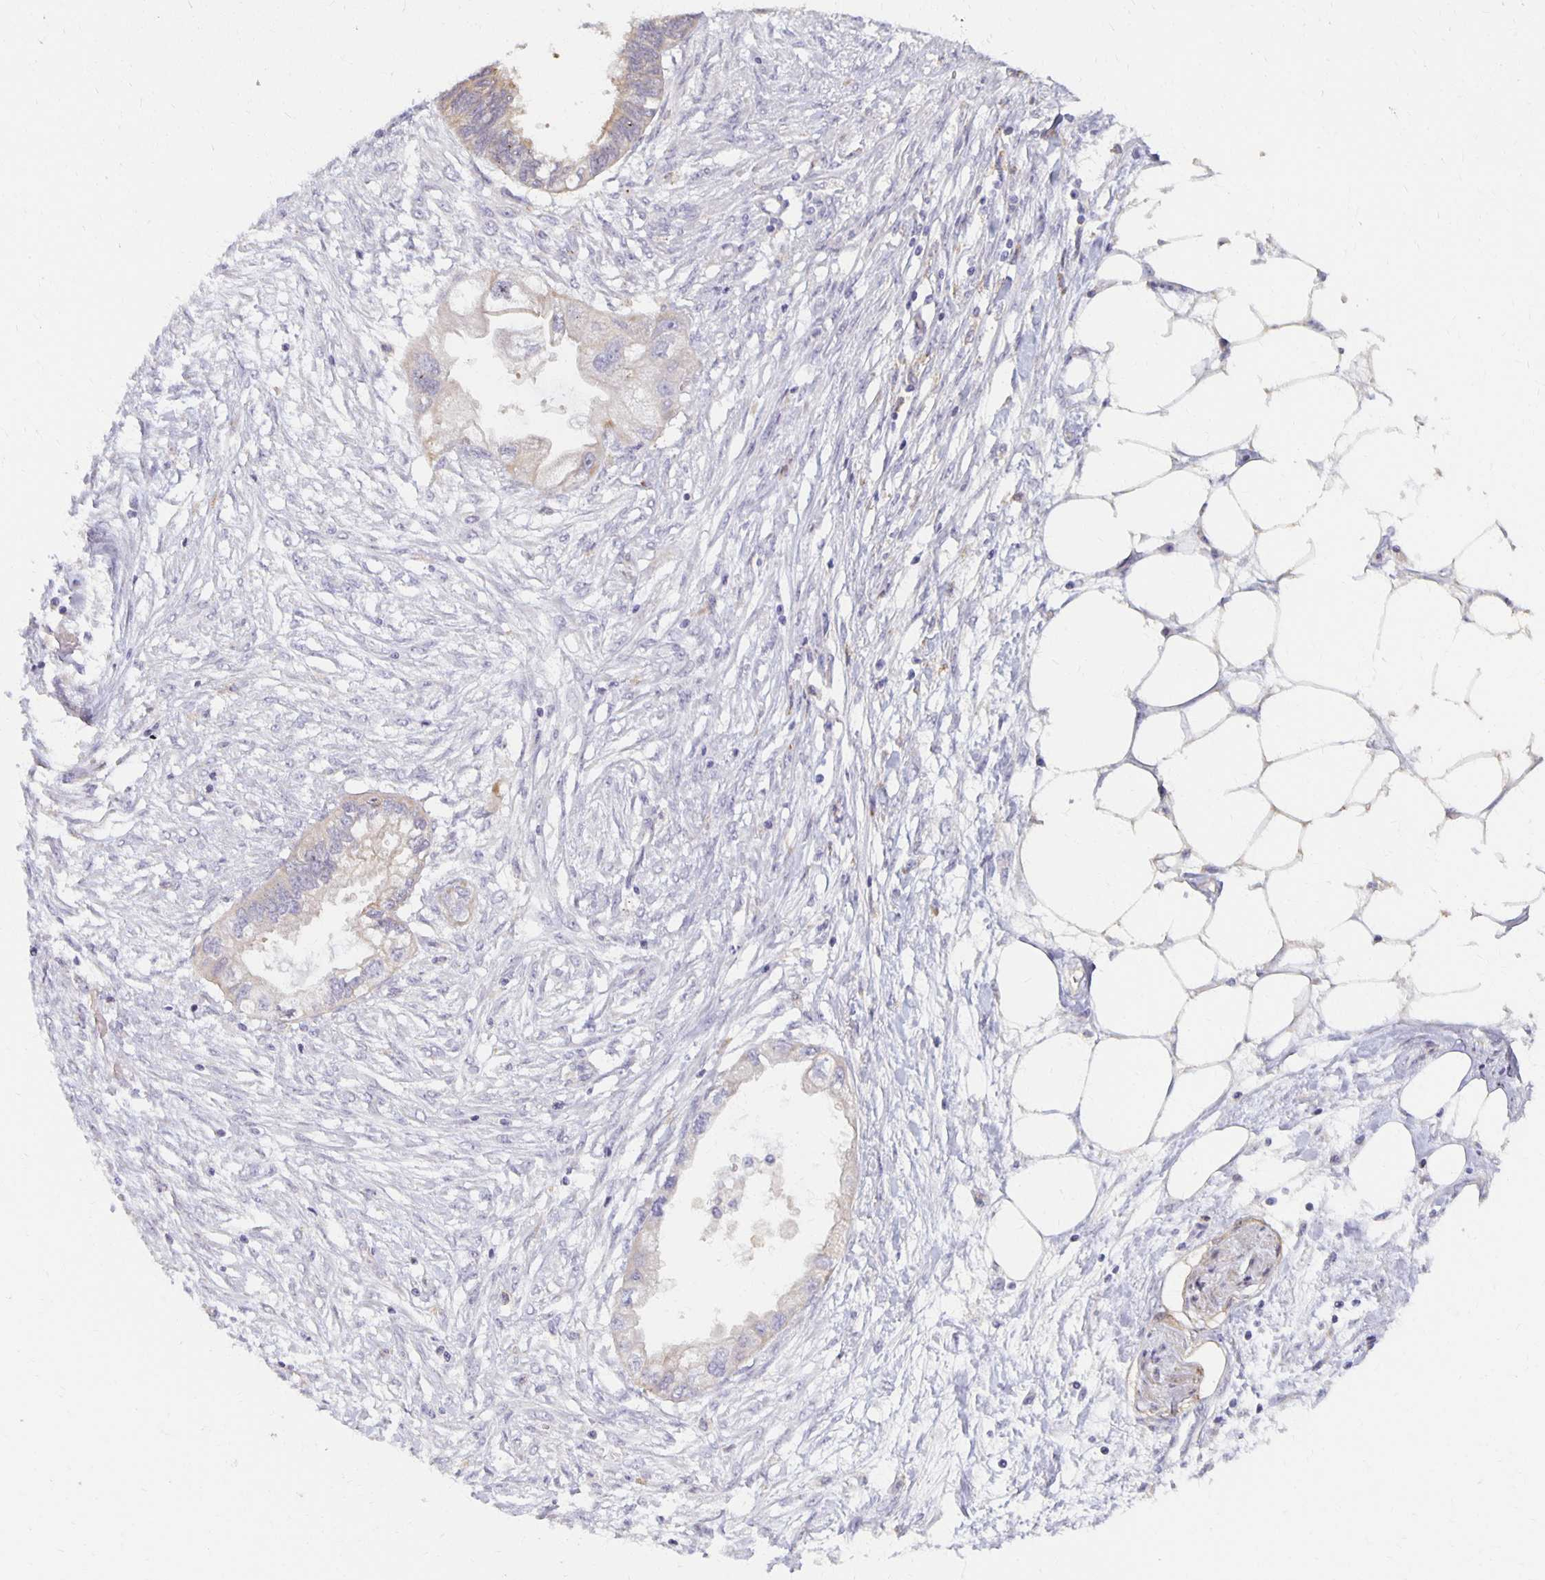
{"staining": {"intensity": "negative", "quantity": "none", "location": "none"}, "tissue": "endometrial cancer", "cell_type": "Tumor cells", "image_type": "cancer", "snomed": [{"axis": "morphology", "description": "Adenocarcinoma, NOS"}, {"axis": "morphology", "description": "Adenocarcinoma, metastatic, NOS"}, {"axis": "topography", "description": "Adipose tissue"}, {"axis": "topography", "description": "Endometrium"}], "caption": "Immunohistochemistry histopathology image of adenocarcinoma (endometrial) stained for a protein (brown), which reveals no positivity in tumor cells.", "gene": "SORL1", "patient": {"sex": "female", "age": 67}}